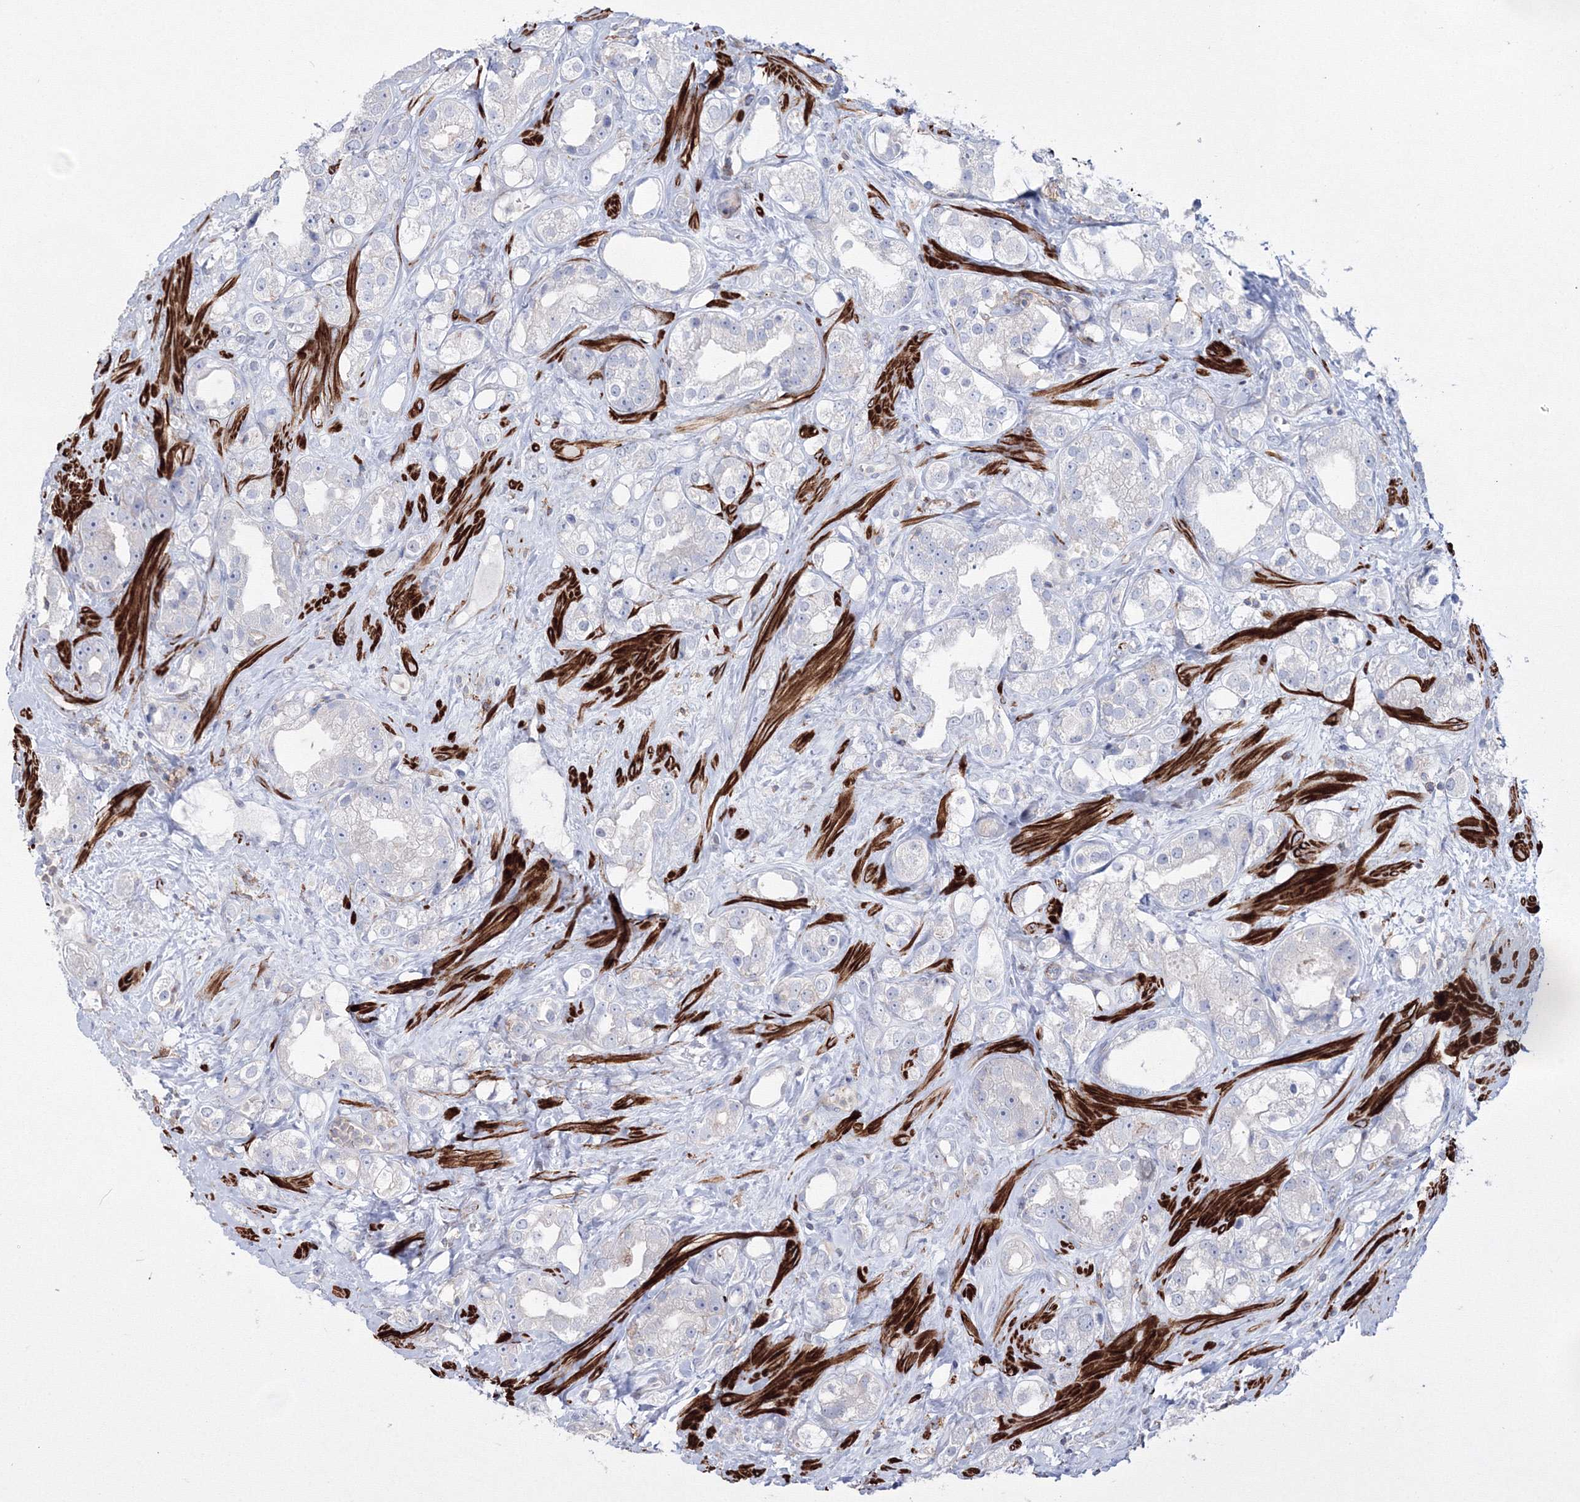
{"staining": {"intensity": "negative", "quantity": "none", "location": "none"}, "tissue": "prostate cancer", "cell_type": "Tumor cells", "image_type": "cancer", "snomed": [{"axis": "morphology", "description": "Adenocarcinoma, NOS"}, {"axis": "topography", "description": "Prostate"}], "caption": "Immunohistochemistry image of neoplastic tissue: human prostate cancer (adenocarcinoma) stained with DAB exhibits no significant protein staining in tumor cells. (DAB immunohistochemistry (IHC), high magnification).", "gene": "GPR82", "patient": {"sex": "male", "age": 79}}